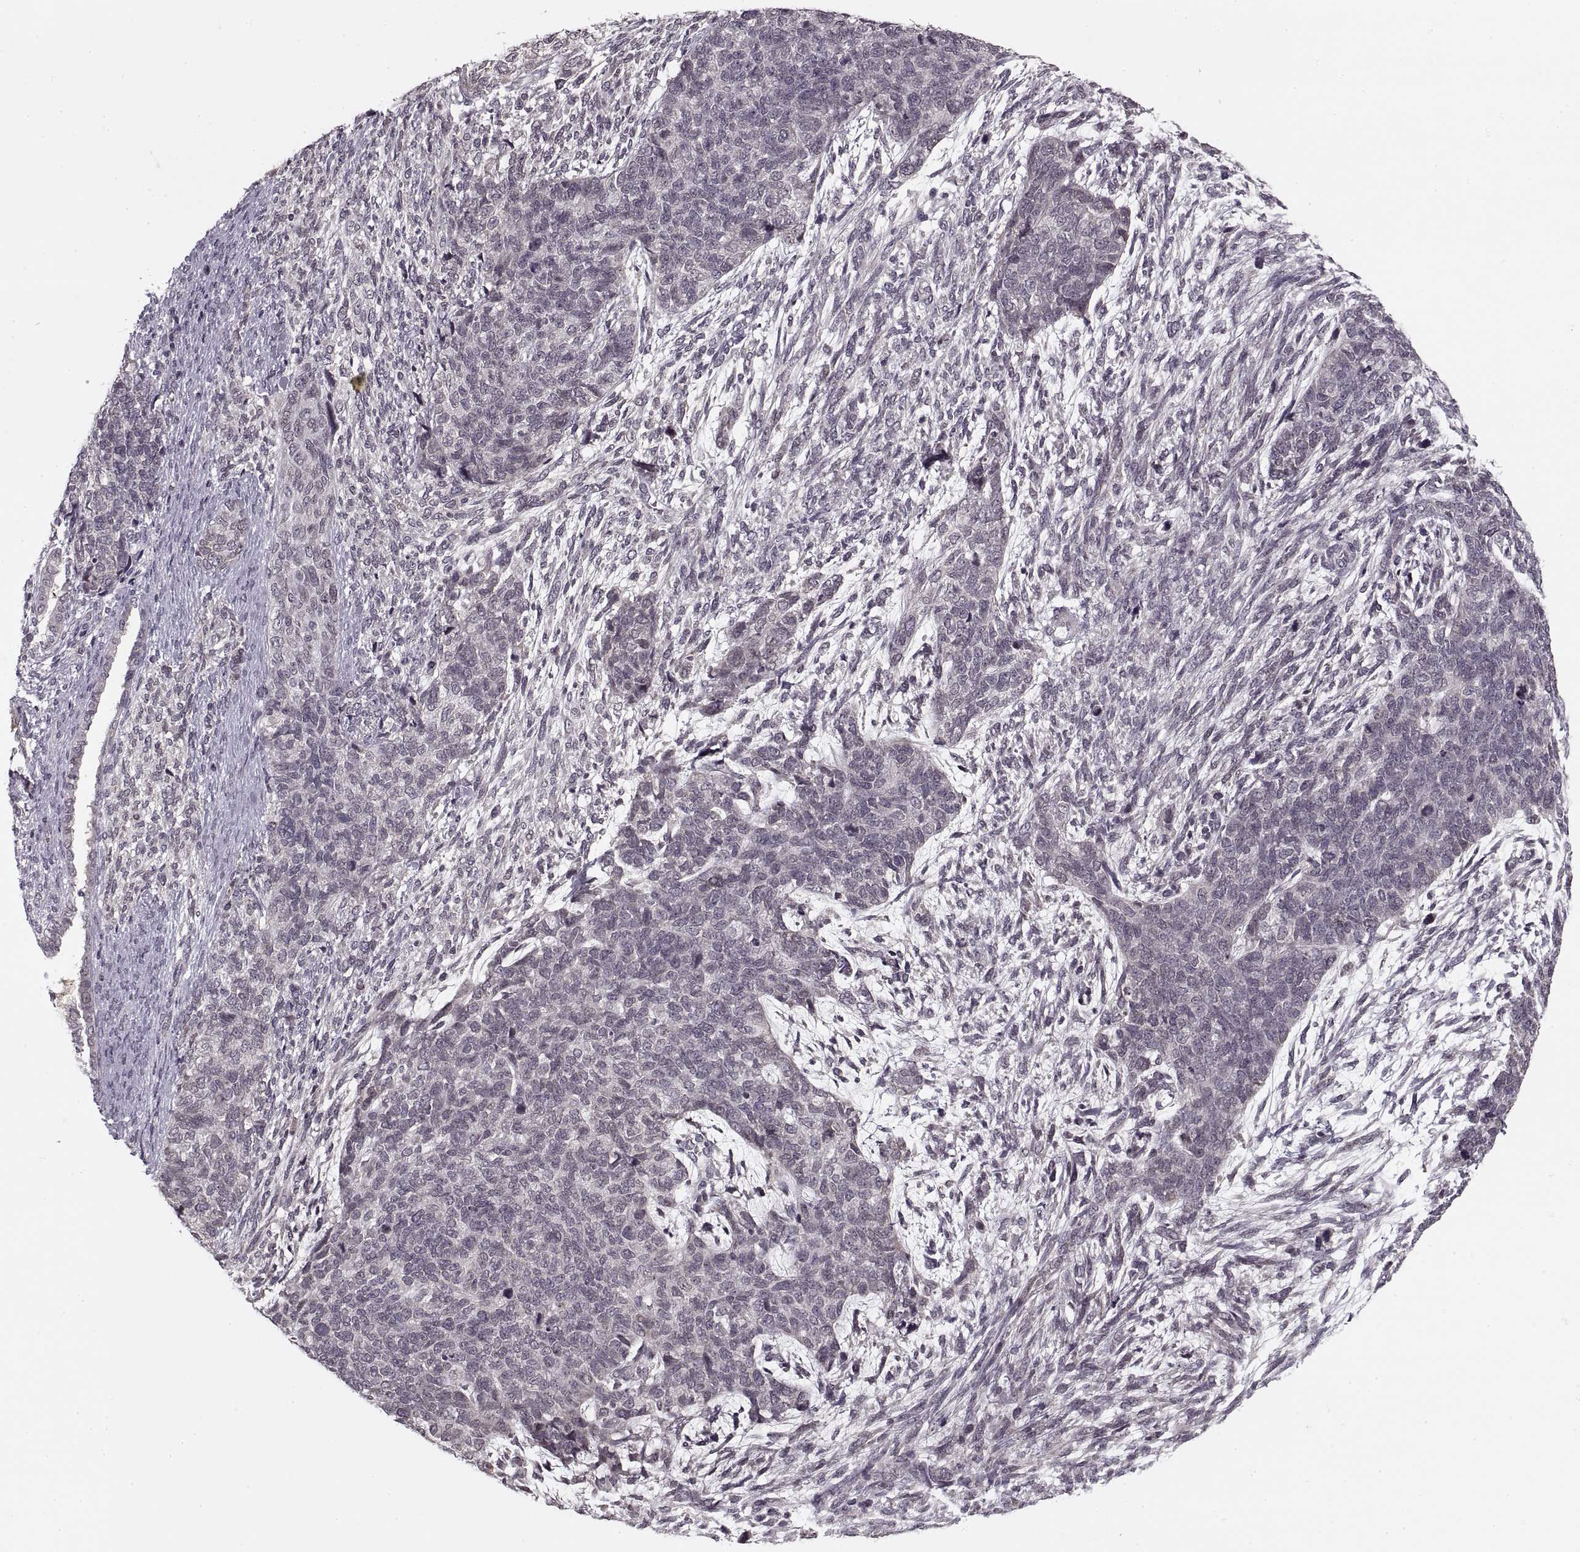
{"staining": {"intensity": "negative", "quantity": "none", "location": "none"}, "tissue": "cervical cancer", "cell_type": "Tumor cells", "image_type": "cancer", "snomed": [{"axis": "morphology", "description": "Squamous cell carcinoma, NOS"}, {"axis": "topography", "description": "Cervix"}], "caption": "An immunohistochemistry histopathology image of squamous cell carcinoma (cervical) is shown. There is no staining in tumor cells of squamous cell carcinoma (cervical). The staining was performed using DAB (3,3'-diaminobenzidine) to visualize the protein expression in brown, while the nuclei were stained in blue with hematoxylin (Magnification: 20x).", "gene": "ASIC3", "patient": {"sex": "female", "age": 63}}